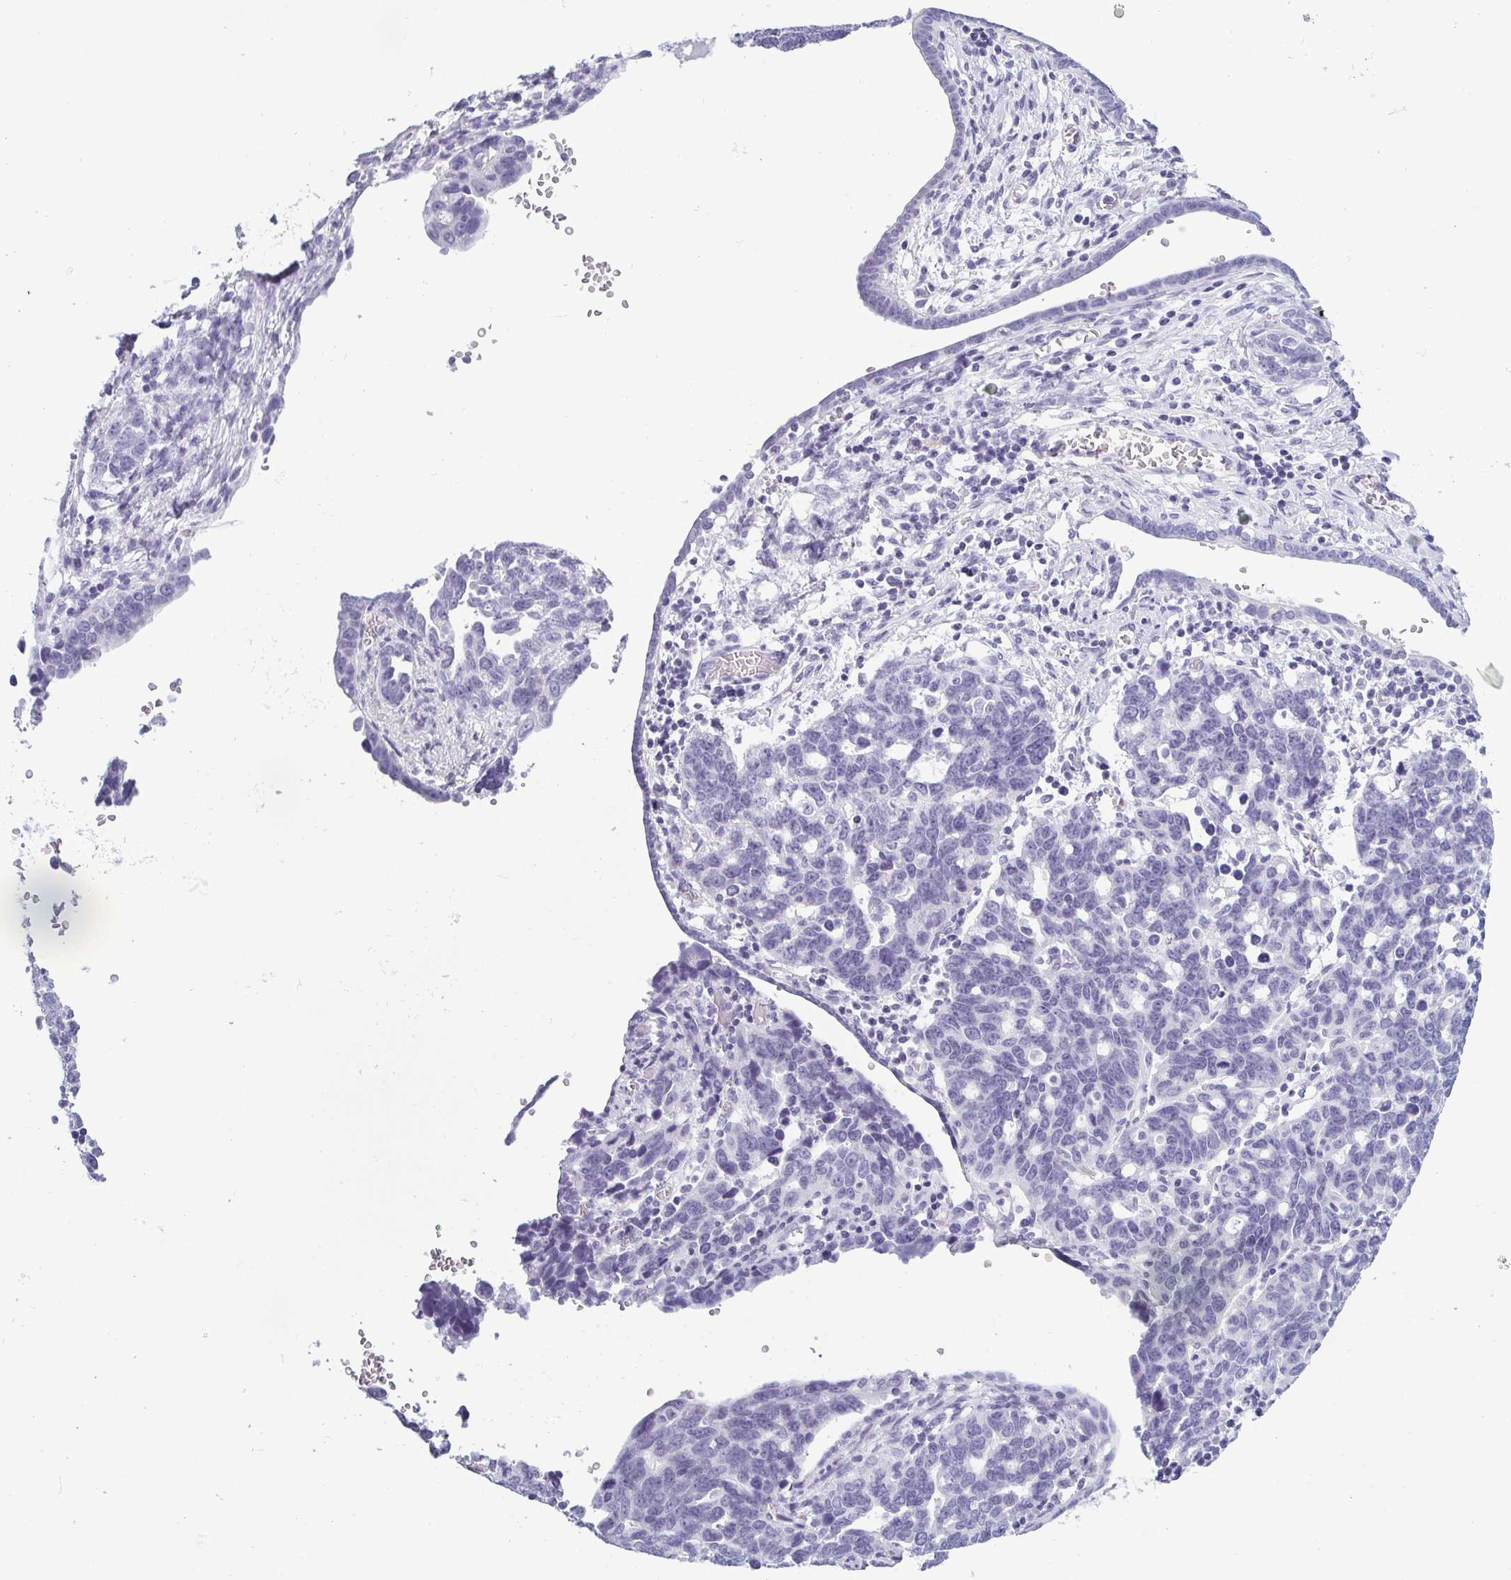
{"staining": {"intensity": "negative", "quantity": "none", "location": "none"}, "tissue": "ovarian cancer", "cell_type": "Tumor cells", "image_type": "cancer", "snomed": [{"axis": "morphology", "description": "Cystadenocarcinoma, serous, NOS"}, {"axis": "topography", "description": "Ovary"}], "caption": "A high-resolution image shows immunohistochemistry (IHC) staining of serous cystadenocarcinoma (ovarian), which shows no significant expression in tumor cells.", "gene": "KRT78", "patient": {"sex": "female", "age": 69}}